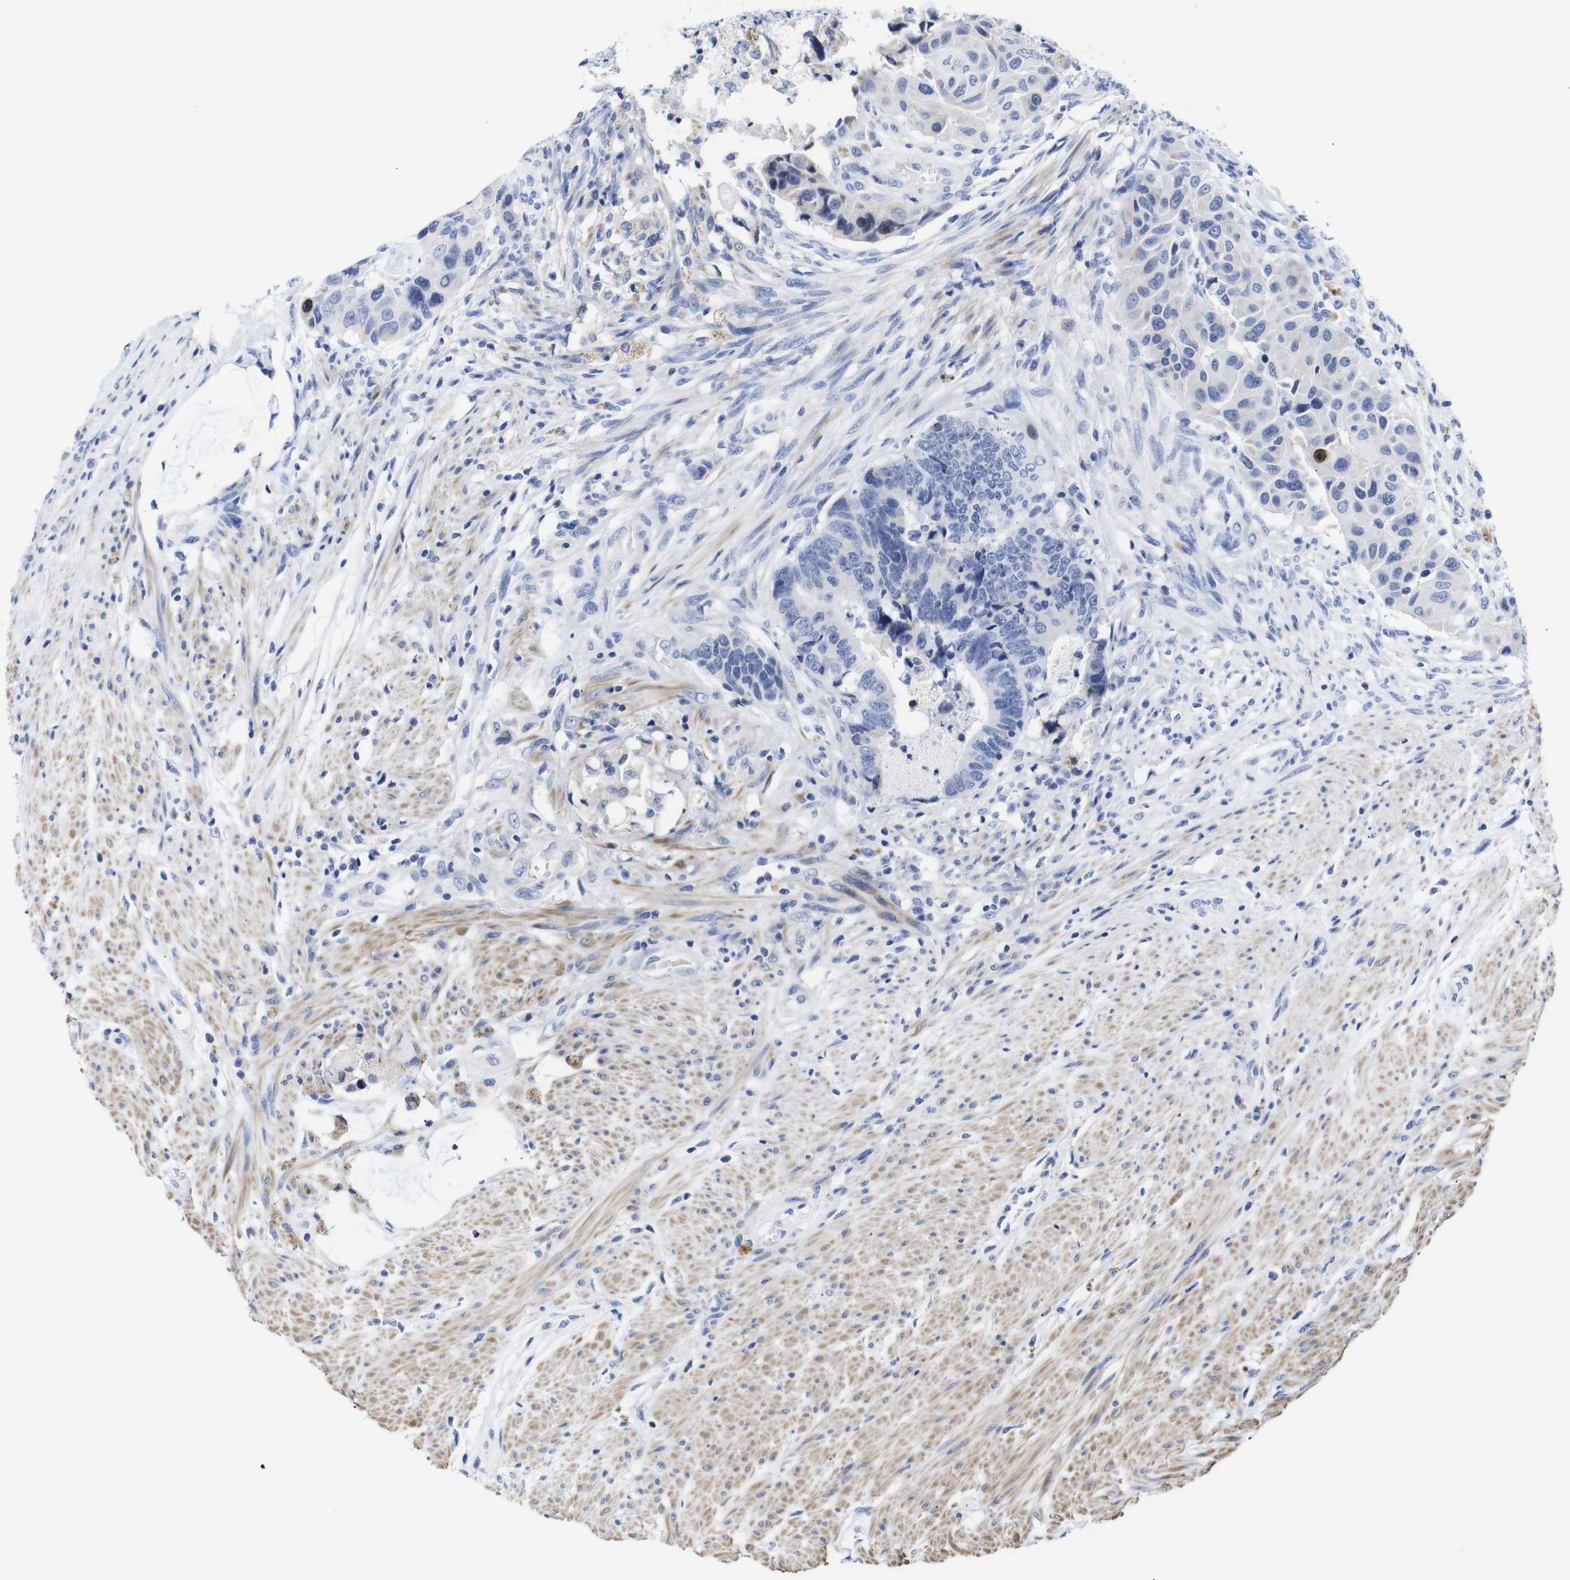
{"staining": {"intensity": "negative", "quantity": "none", "location": "none"}, "tissue": "colorectal cancer", "cell_type": "Tumor cells", "image_type": "cancer", "snomed": [{"axis": "morphology", "description": "Adenocarcinoma, NOS"}, {"axis": "topography", "description": "Rectum"}], "caption": "Protein analysis of colorectal cancer exhibits no significant positivity in tumor cells. (Stains: DAB (3,3'-diaminobenzidine) IHC with hematoxylin counter stain, Microscopy: brightfield microscopy at high magnification).", "gene": "LRRC55", "patient": {"sex": "male", "age": 51}}